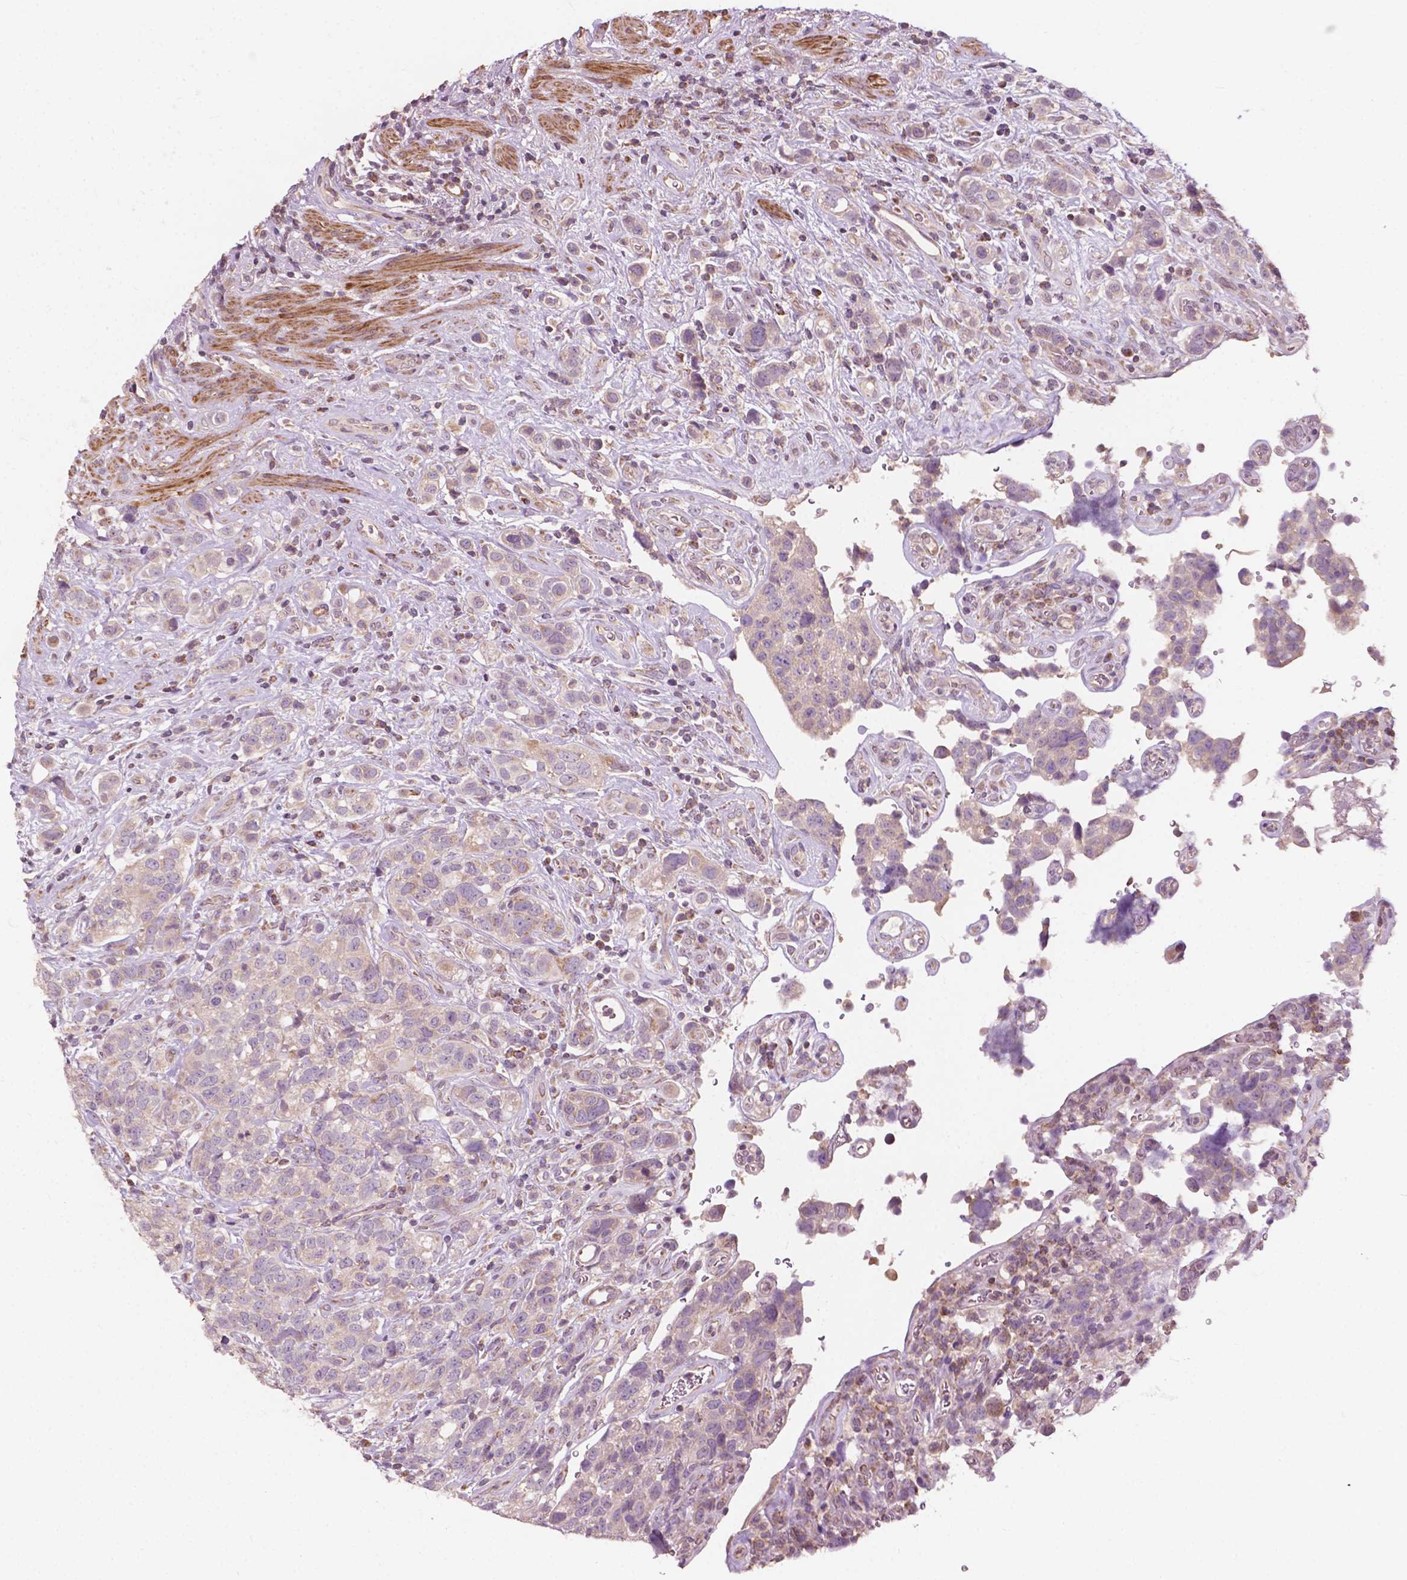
{"staining": {"intensity": "weak", "quantity": "25%-75%", "location": "cytoplasmic/membranous"}, "tissue": "urothelial cancer", "cell_type": "Tumor cells", "image_type": "cancer", "snomed": [{"axis": "morphology", "description": "Urothelial carcinoma, High grade"}, {"axis": "topography", "description": "Urinary bladder"}], "caption": "A histopathology image showing weak cytoplasmic/membranous expression in approximately 25%-75% of tumor cells in urothelial cancer, as visualized by brown immunohistochemical staining.", "gene": "NDUFA10", "patient": {"sex": "female", "age": 58}}